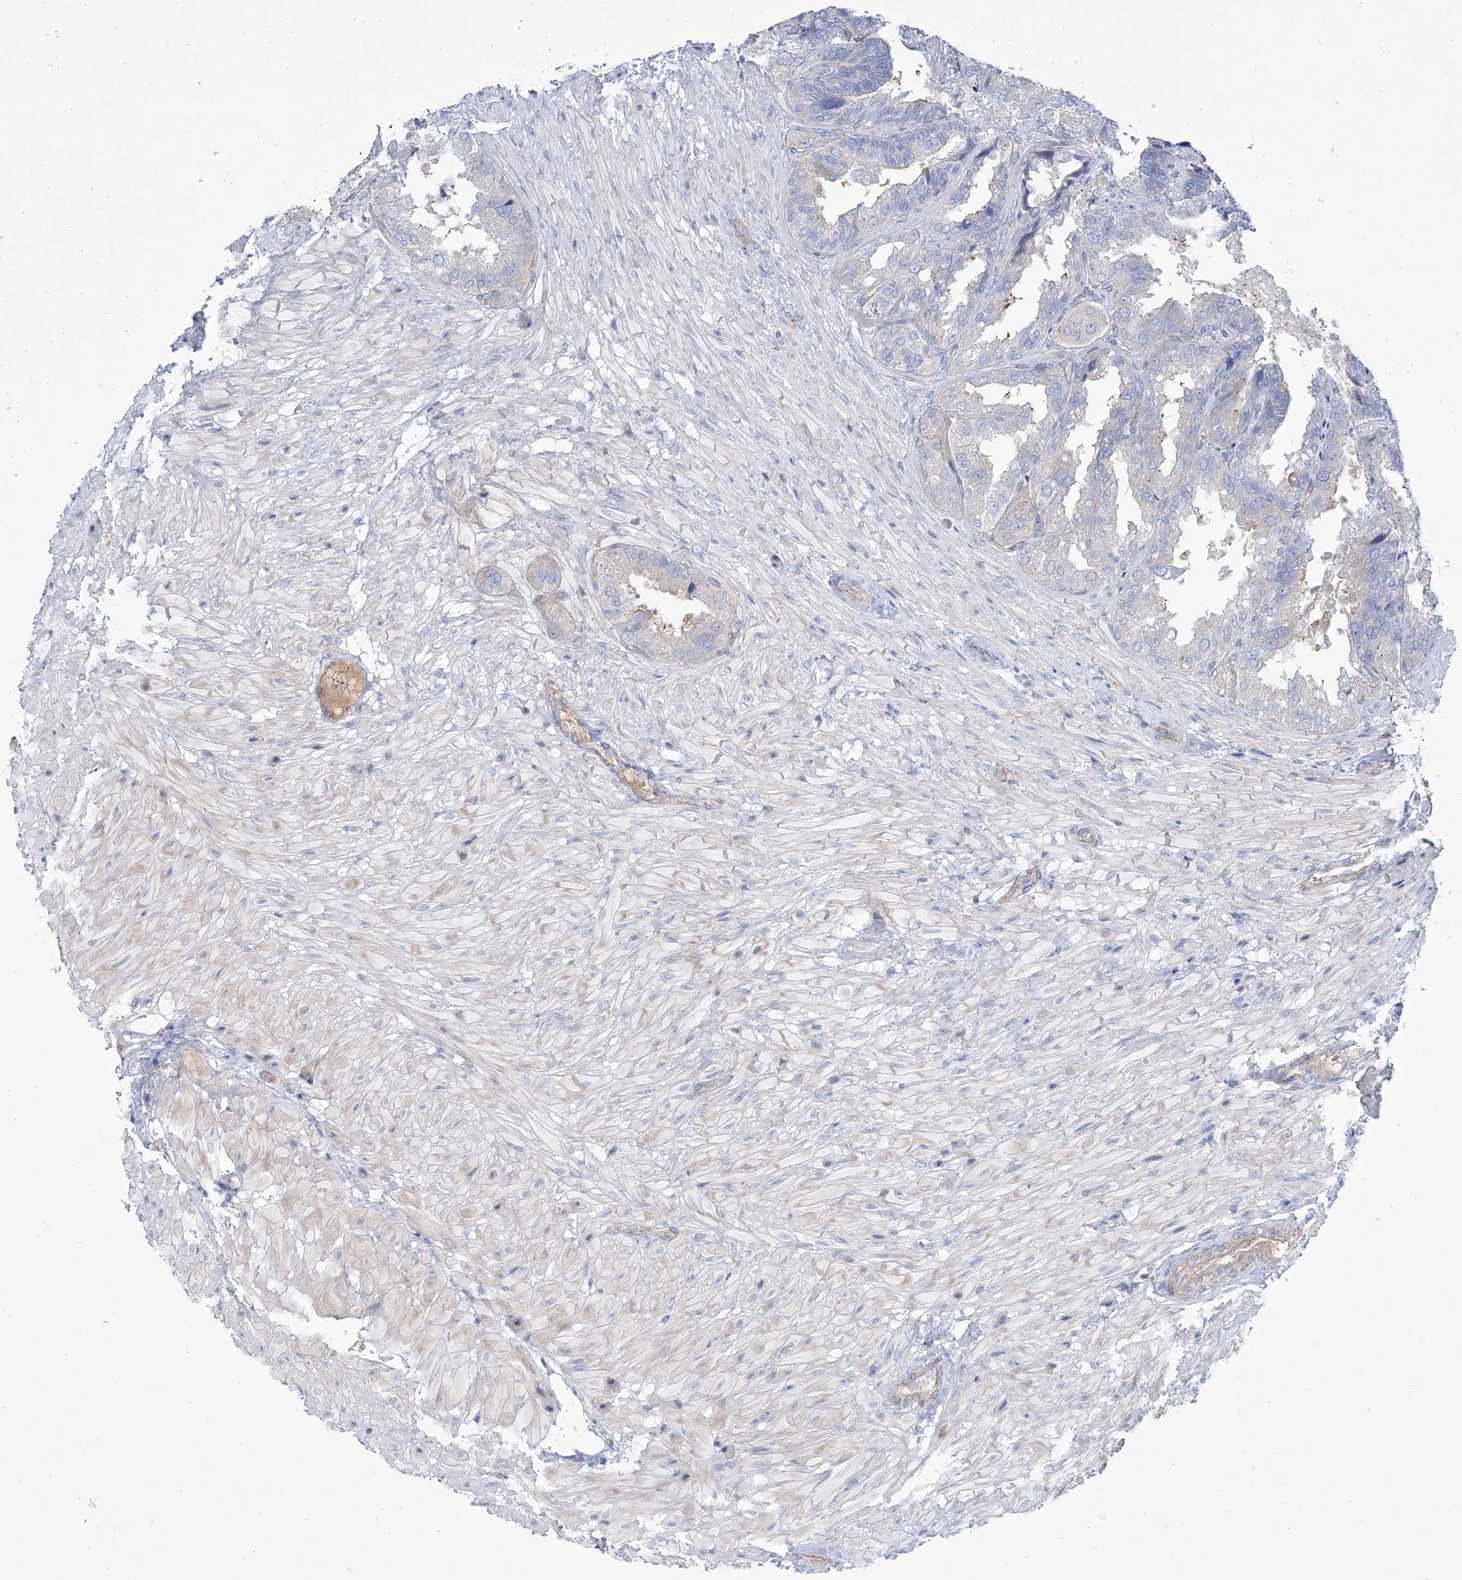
{"staining": {"intensity": "negative", "quantity": "none", "location": "none"}, "tissue": "seminal vesicle", "cell_type": "Glandular cells", "image_type": "normal", "snomed": [{"axis": "morphology", "description": "Normal tissue, NOS"}, {"axis": "topography", "description": "Seminal veicle"}, {"axis": "topography", "description": "Peripheral nerve tissue"}], "caption": "Immunohistochemical staining of normal human seminal vesicle exhibits no significant positivity in glandular cells.", "gene": "TMEM209", "patient": {"sex": "male", "age": 63}}